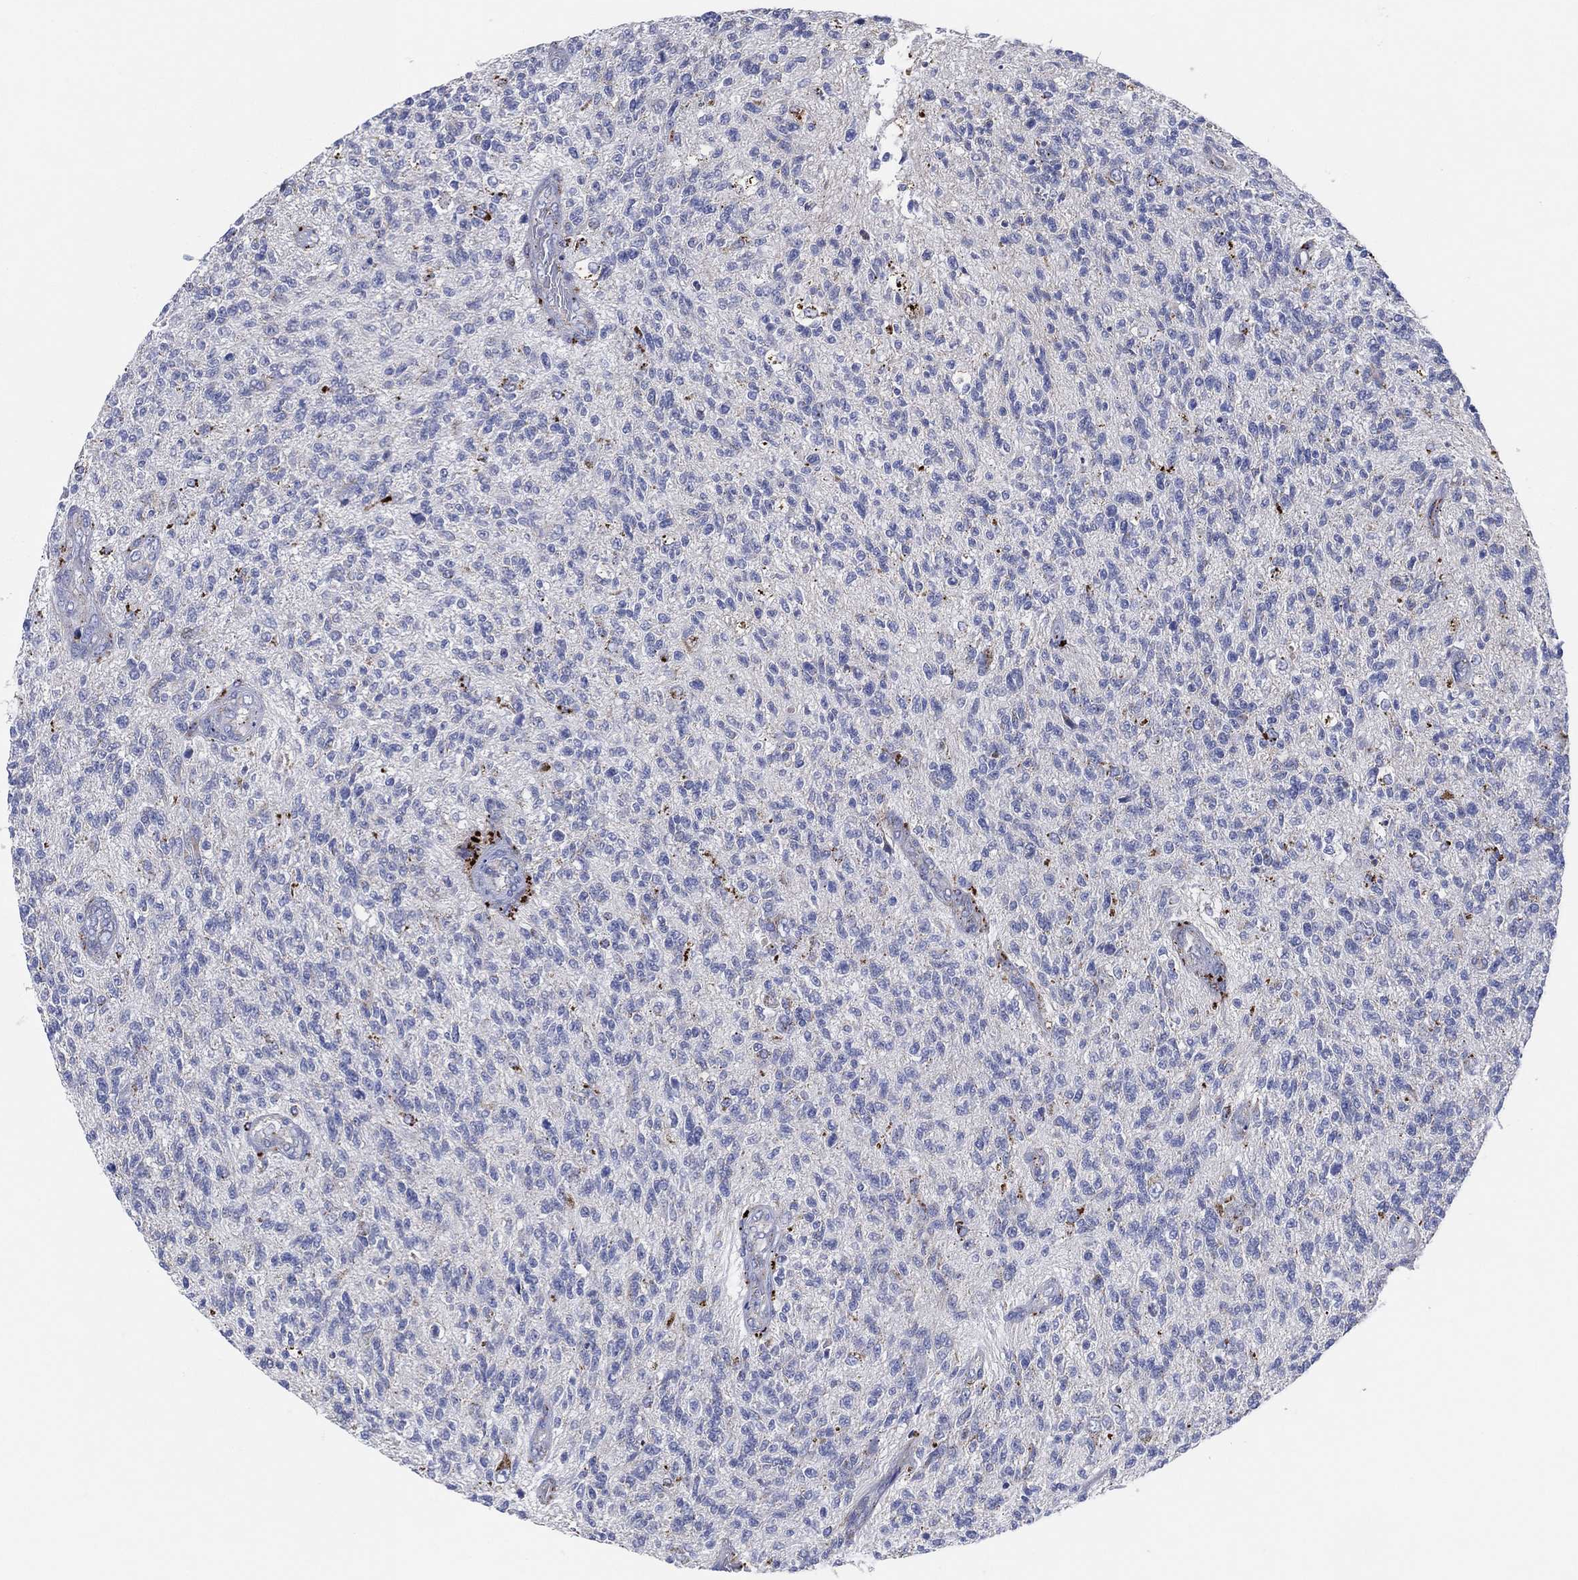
{"staining": {"intensity": "negative", "quantity": "none", "location": "none"}, "tissue": "glioma", "cell_type": "Tumor cells", "image_type": "cancer", "snomed": [{"axis": "morphology", "description": "Glioma, malignant, High grade"}, {"axis": "topography", "description": "Brain"}], "caption": "DAB (3,3'-diaminobenzidine) immunohistochemical staining of malignant high-grade glioma demonstrates no significant expression in tumor cells. Brightfield microscopy of IHC stained with DAB (3,3'-diaminobenzidine) (brown) and hematoxylin (blue), captured at high magnification.", "gene": "GALNS", "patient": {"sex": "male", "age": 56}}